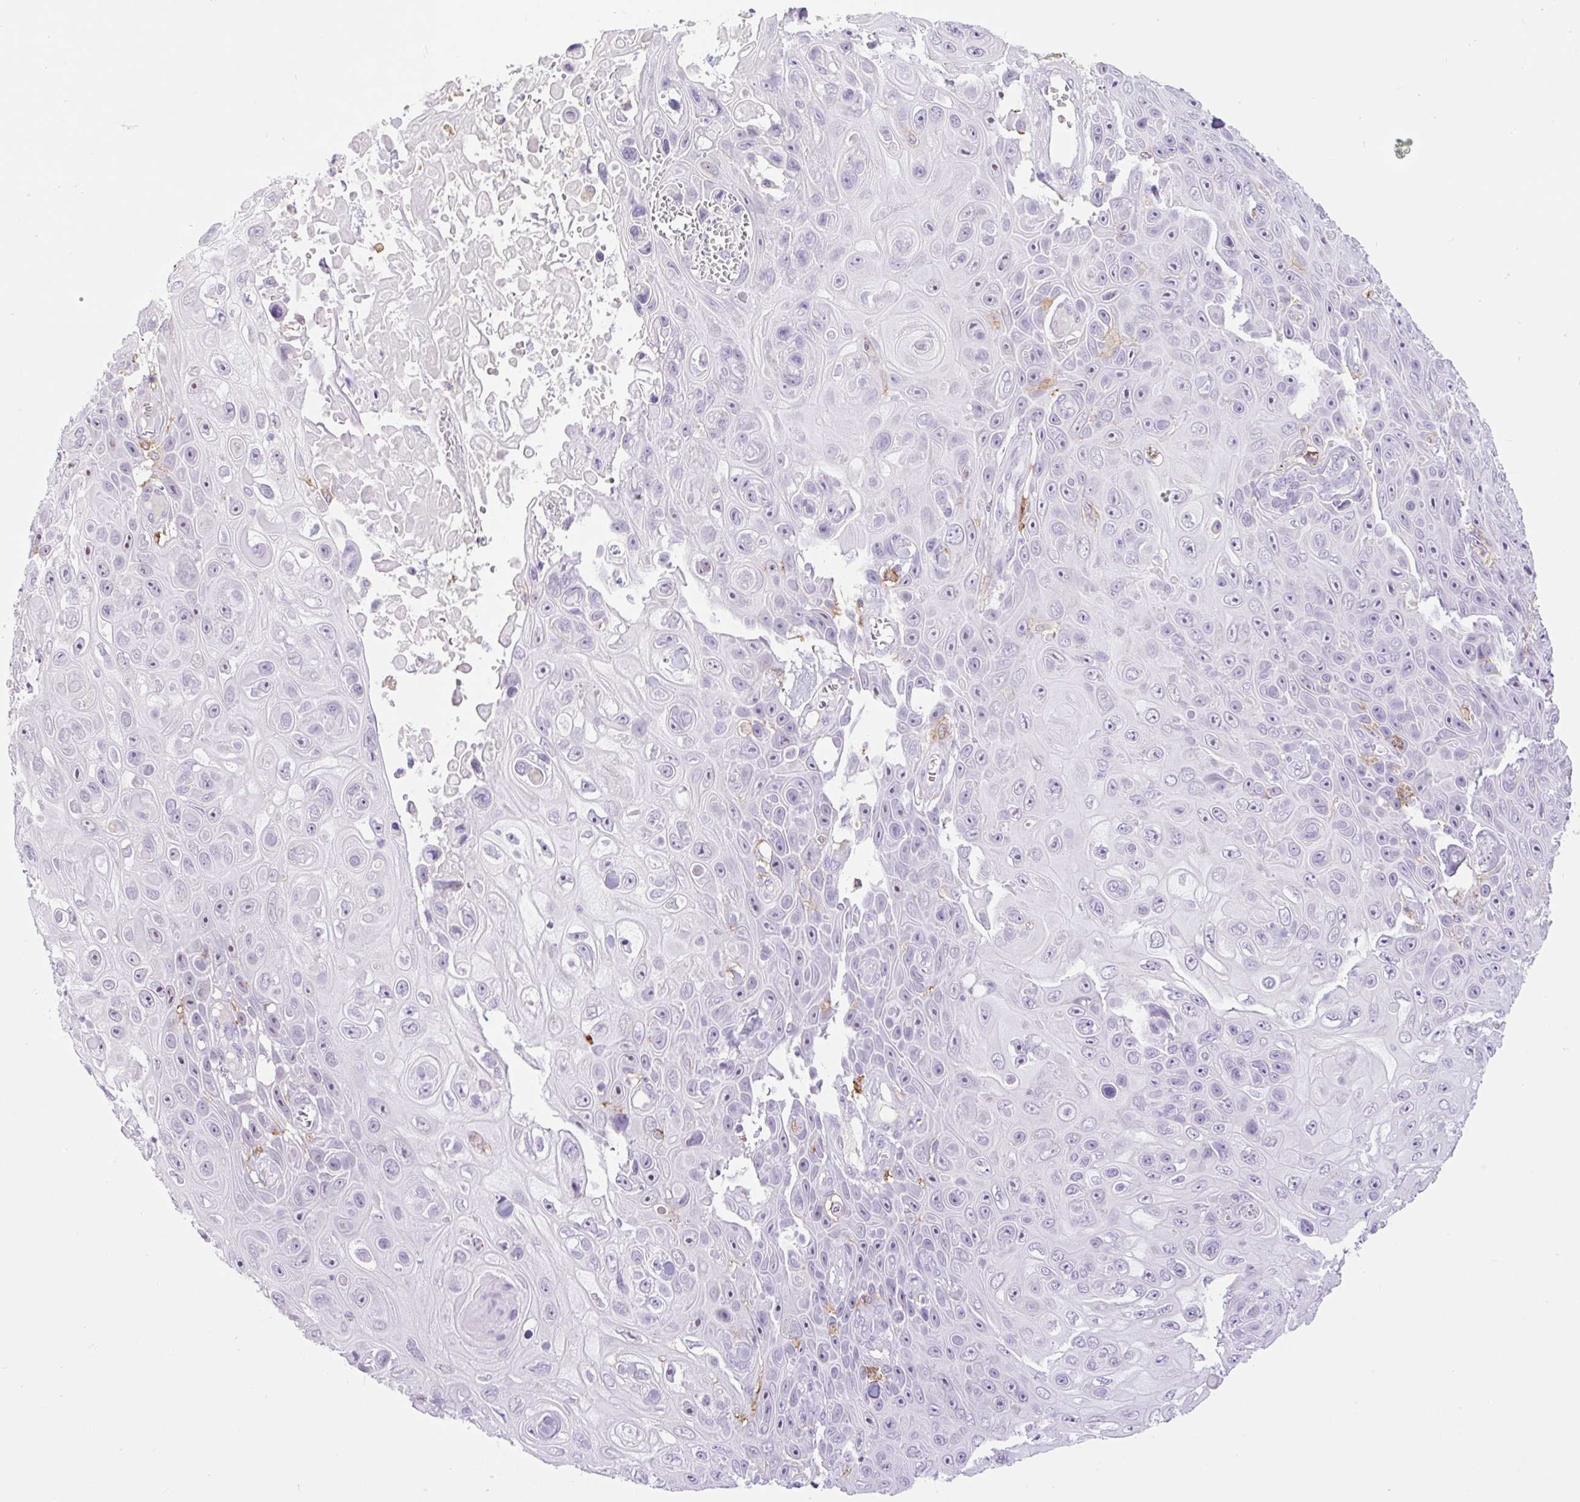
{"staining": {"intensity": "negative", "quantity": "none", "location": "none"}, "tissue": "skin cancer", "cell_type": "Tumor cells", "image_type": "cancer", "snomed": [{"axis": "morphology", "description": "Squamous cell carcinoma, NOS"}, {"axis": "topography", "description": "Skin"}], "caption": "Skin squamous cell carcinoma was stained to show a protein in brown. There is no significant expression in tumor cells.", "gene": "SIGLEC1", "patient": {"sex": "male", "age": 82}}